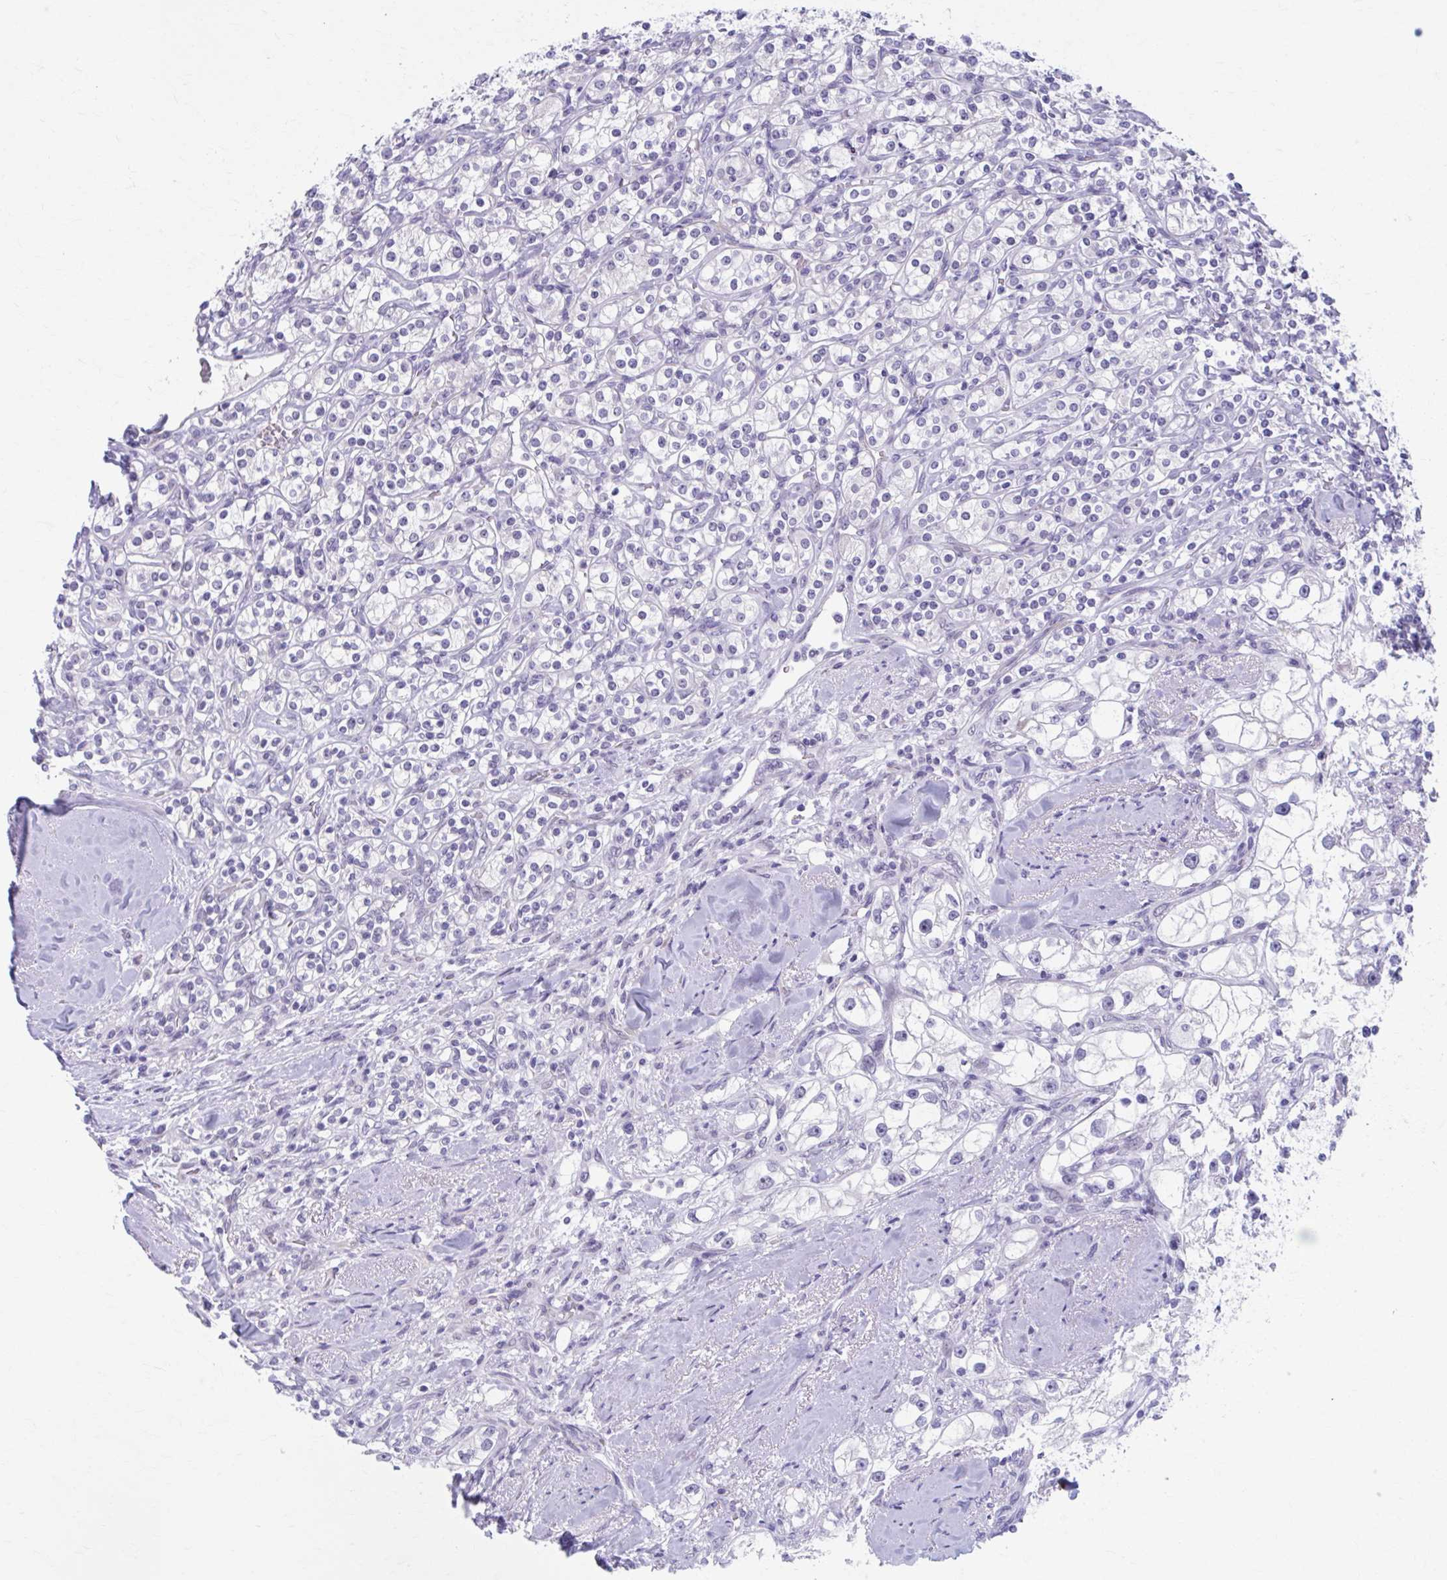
{"staining": {"intensity": "negative", "quantity": "none", "location": "none"}, "tissue": "renal cancer", "cell_type": "Tumor cells", "image_type": "cancer", "snomed": [{"axis": "morphology", "description": "Adenocarcinoma, NOS"}, {"axis": "topography", "description": "Kidney"}], "caption": "The IHC photomicrograph has no significant positivity in tumor cells of renal cancer (adenocarcinoma) tissue. (Immunohistochemistry, brightfield microscopy, high magnification).", "gene": "CCDC105", "patient": {"sex": "male", "age": 77}}